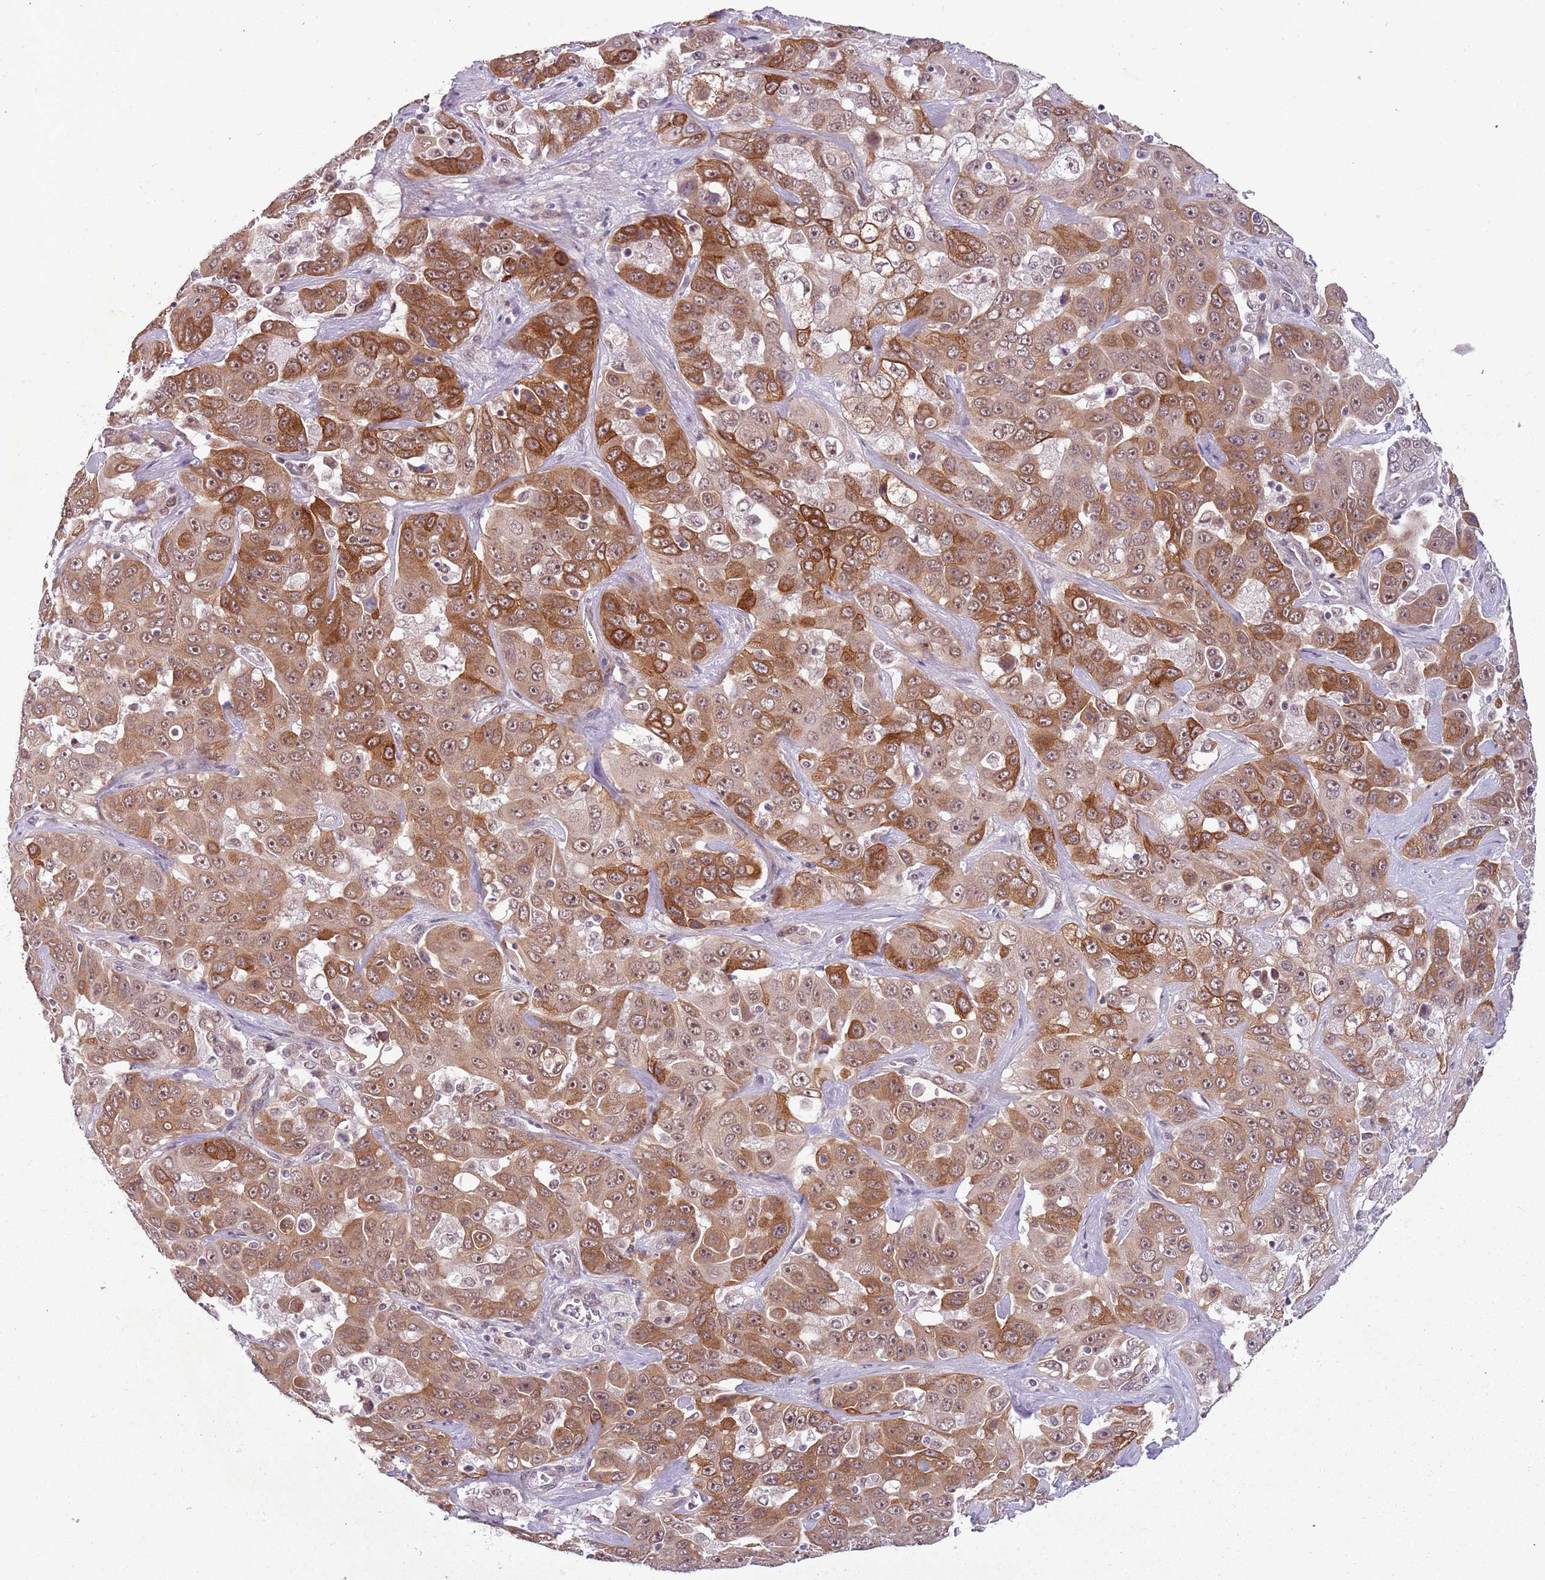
{"staining": {"intensity": "moderate", "quantity": ">75%", "location": "cytoplasmic/membranous,nuclear"}, "tissue": "liver cancer", "cell_type": "Tumor cells", "image_type": "cancer", "snomed": [{"axis": "morphology", "description": "Cholangiocarcinoma"}, {"axis": "topography", "description": "Liver"}], "caption": "Immunohistochemical staining of human liver cancer (cholangiocarcinoma) exhibits medium levels of moderate cytoplasmic/membranous and nuclear staining in approximately >75% of tumor cells.", "gene": "FAM120AOS", "patient": {"sex": "female", "age": 52}}